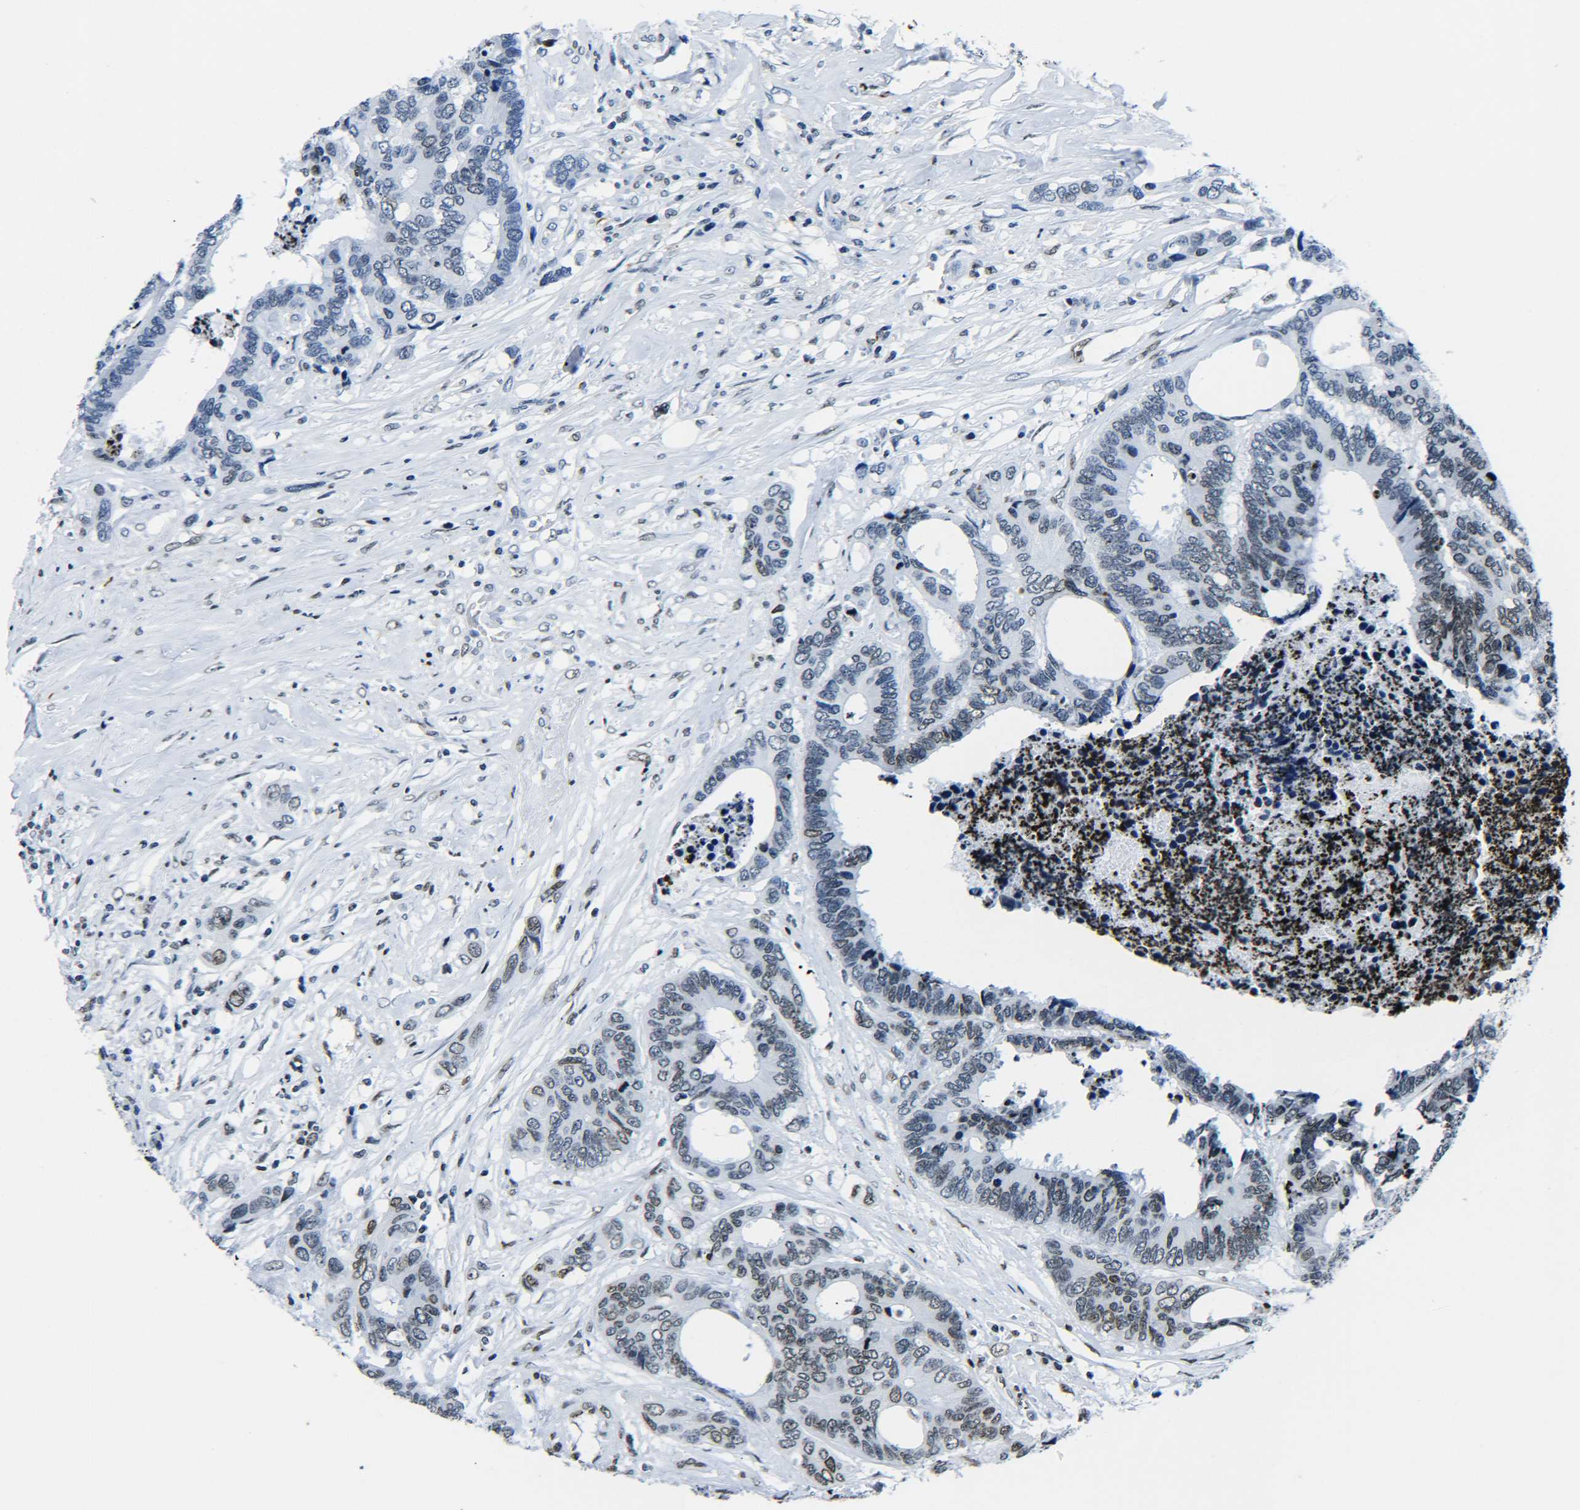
{"staining": {"intensity": "weak", "quantity": "<25%", "location": "nuclear"}, "tissue": "colorectal cancer", "cell_type": "Tumor cells", "image_type": "cancer", "snomed": [{"axis": "morphology", "description": "Adenocarcinoma, NOS"}, {"axis": "topography", "description": "Rectum"}], "caption": "This is an immunohistochemistry micrograph of colorectal cancer (adenocarcinoma). There is no staining in tumor cells.", "gene": "H2AX", "patient": {"sex": "male", "age": 55}}